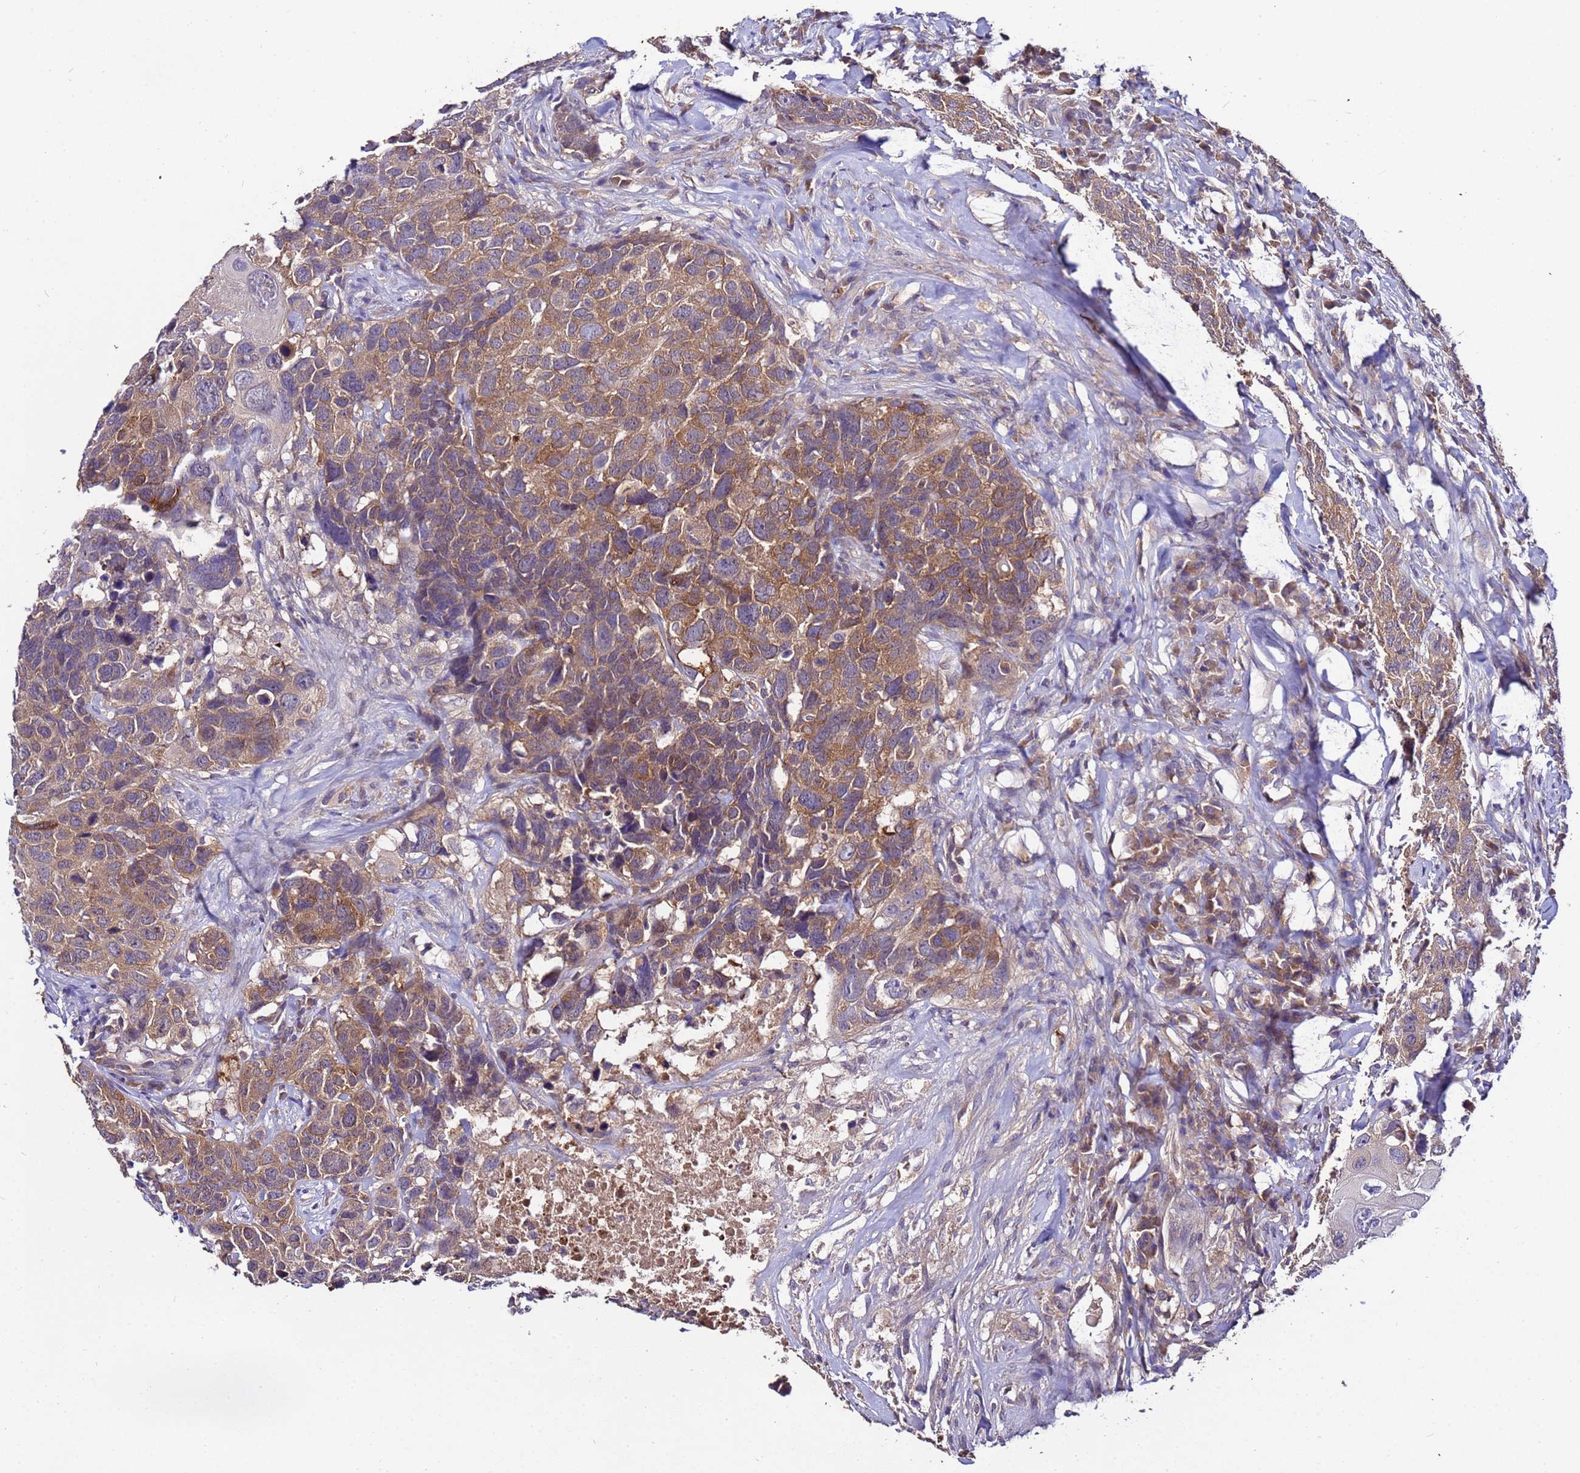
{"staining": {"intensity": "moderate", "quantity": ">75%", "location": "cytoplasmic/membranous"}, "tissue": "head and neck cancer", "cell_type": "Tumor cells", "image_type": "cancer", "snomed": [{"axis": "morphology", "description": "Squamous cell carcinoma, NOS"}, {"axis": "topography", "description": "Head-Neck"}], "caption": "High-power microscopy captured an IHC micrograph of squamous cell carcinoma (head and neck), revealing moderate cytoplasmic/membranous positivity in about >75% of tumor cells.", "gene": "GSPT2", "patient": {"sex": "male", "age": 66}}